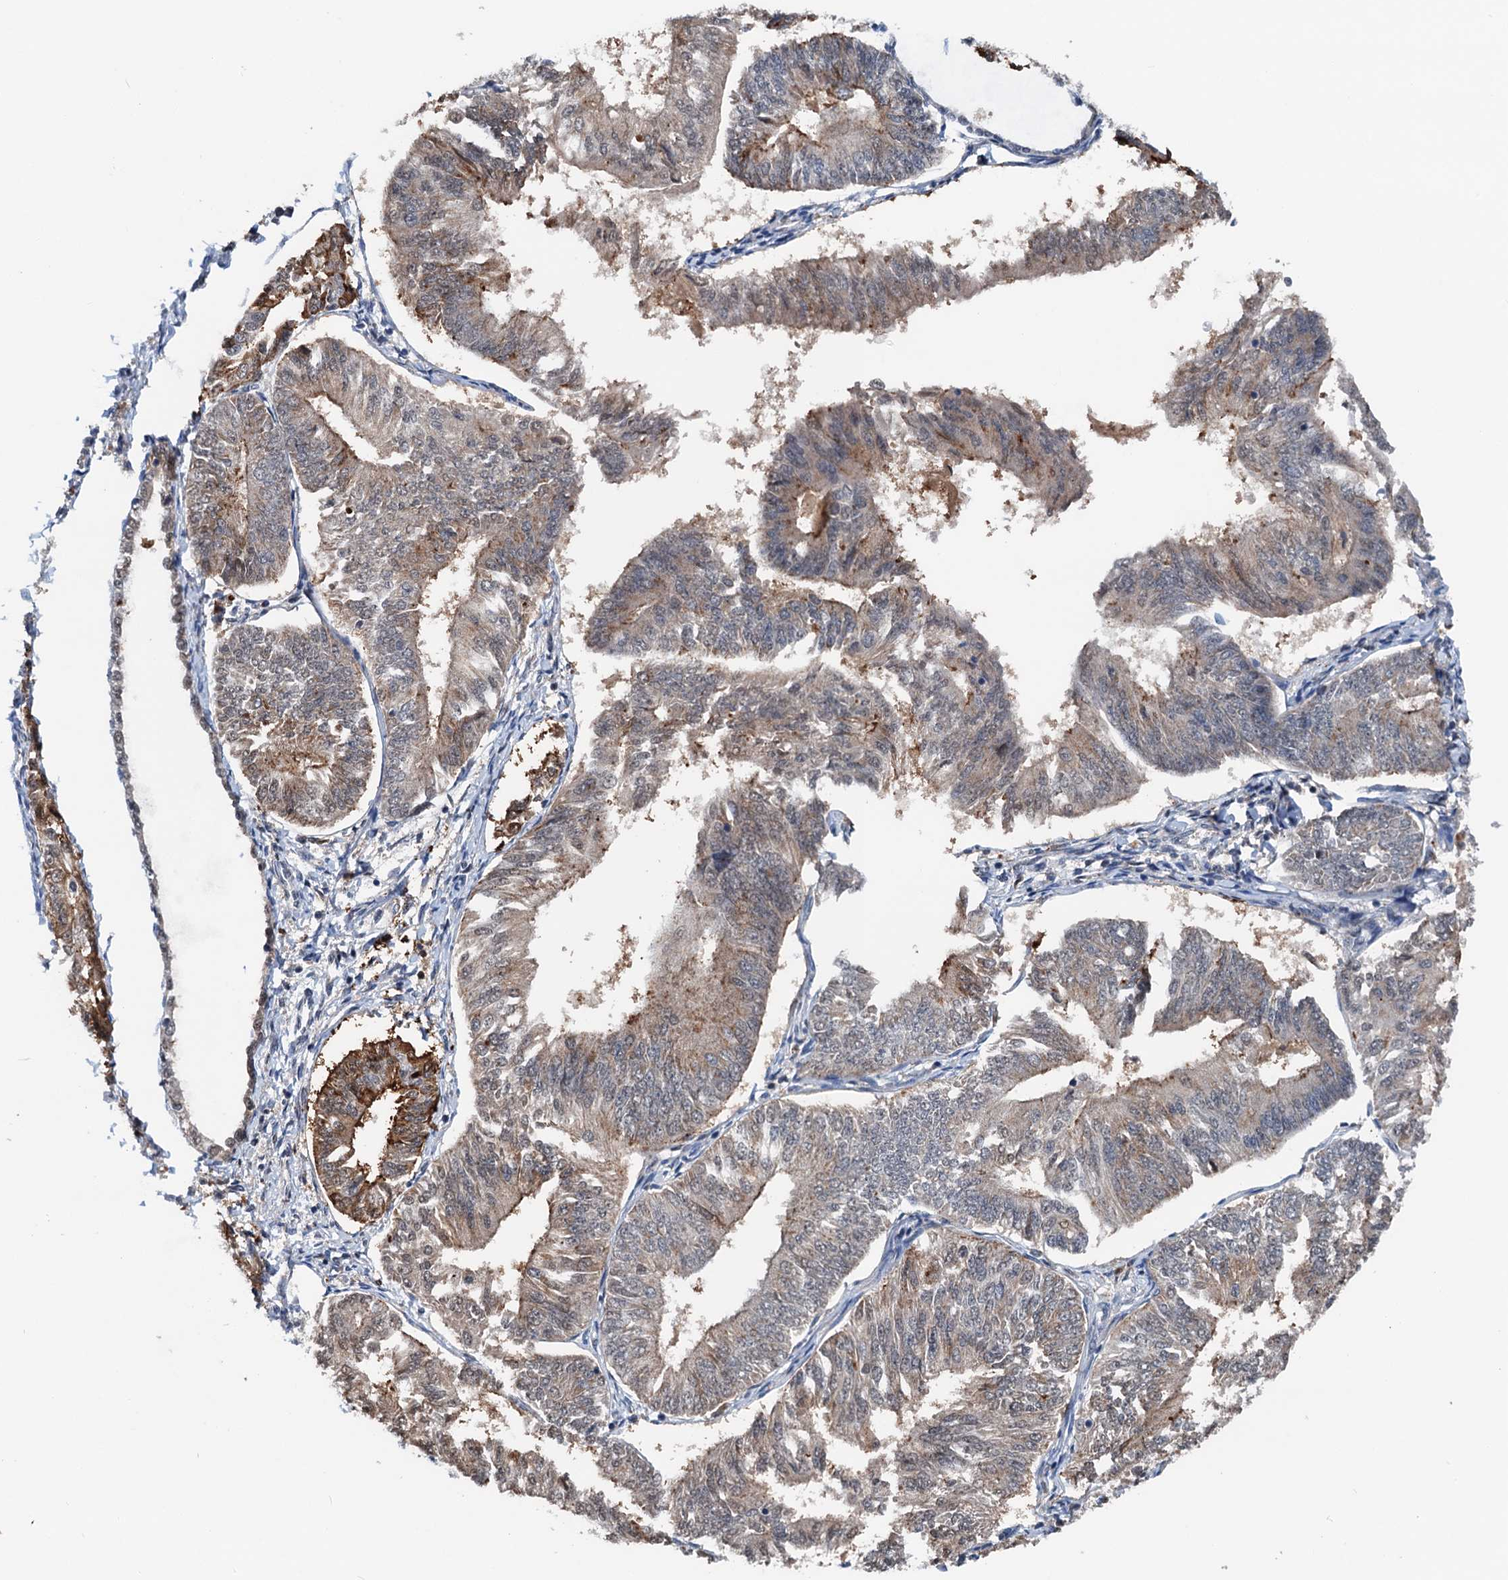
{"staining": {"intensity": "moderate", "quantity": "25%-75%", "location": "cytoplasmic/membranous"}, "tissue": "endometrial cancer", "cell_type": "Tumor cells", "image_type": "cancer", "snomed": [{"axis": "morphology", "description": "Adenocarcinoma, NOS"}, {"axis": "topography", "description": "Endometrium"}], "caption": "The histopathology image displays immunohistochemical staining of endometrial cancer (adenocarcinoma). There is moderate cytoplasmic/membranous expression is present in approximately 25%-75% of tumor cells. The staining was performed using DAB, with brown indicating positive protein expression. Nuclei are stained blue with hematoxylin.", "gene": "SHLD1", "patient": {"sex": "female", "age": 58}}